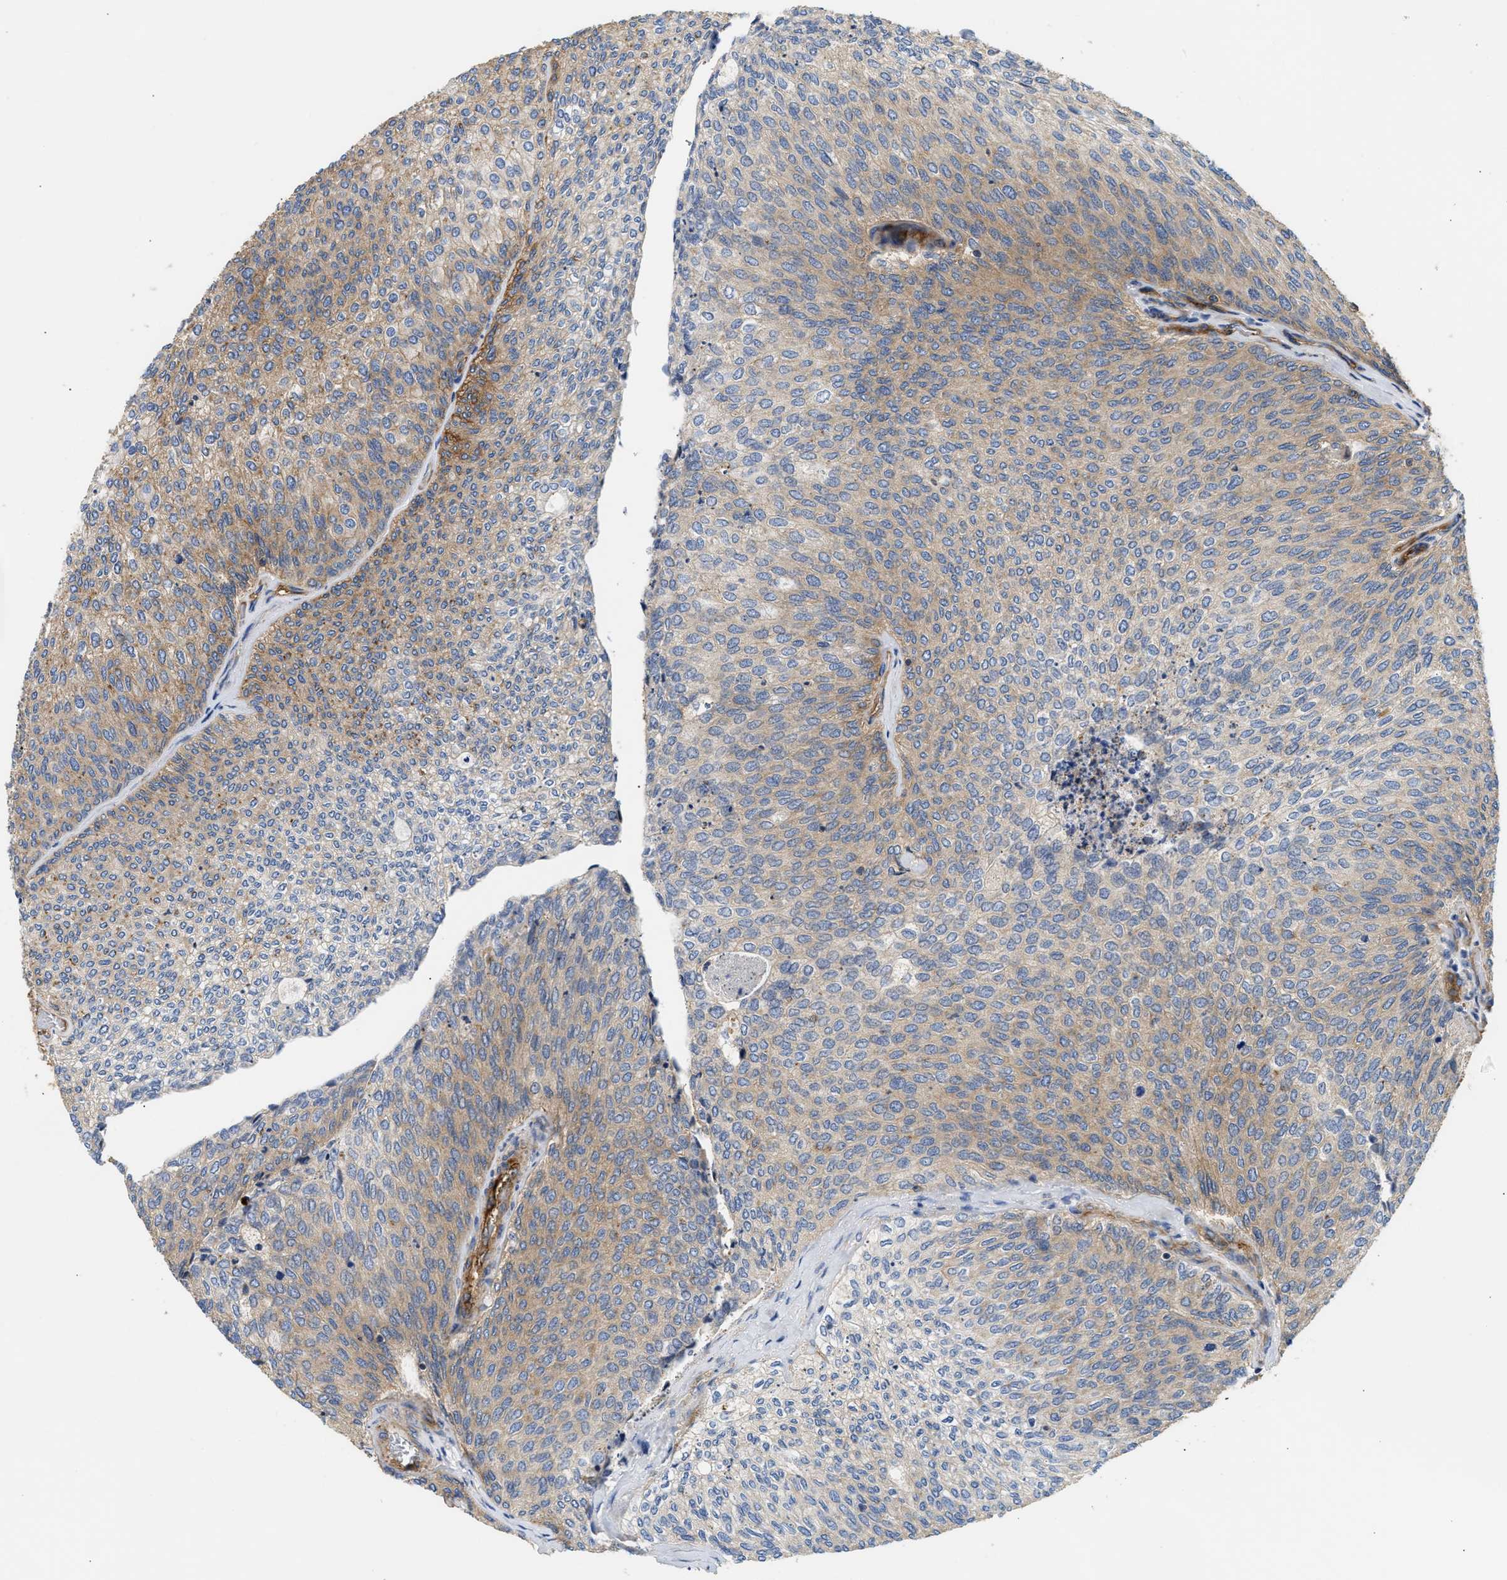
{"staining": {"intensity": "moderate", "quantity": "25%-75%", "location": "cytoplasmic/membranous"}, "tissue": "urothelial cancer", "cell_type": "Tumor cells", "image_type": "cancer", "snomed": [{"axis": "morphology", "description": "Urothelial carcinoma, Low grade"}, {"axis": "topography", "description": "Urinary bladder"}], "caption": "Immunohistochemical staining of human urothelial cancer displays moderate cytoplasmic/membranous protein expression in approximately 25%-75% of tumor cells. (DAB = brown stain, brightfield microscopy at high magnification).", "gene": "SAMD9L", "patient": {"sex": "female", "age": 79}}